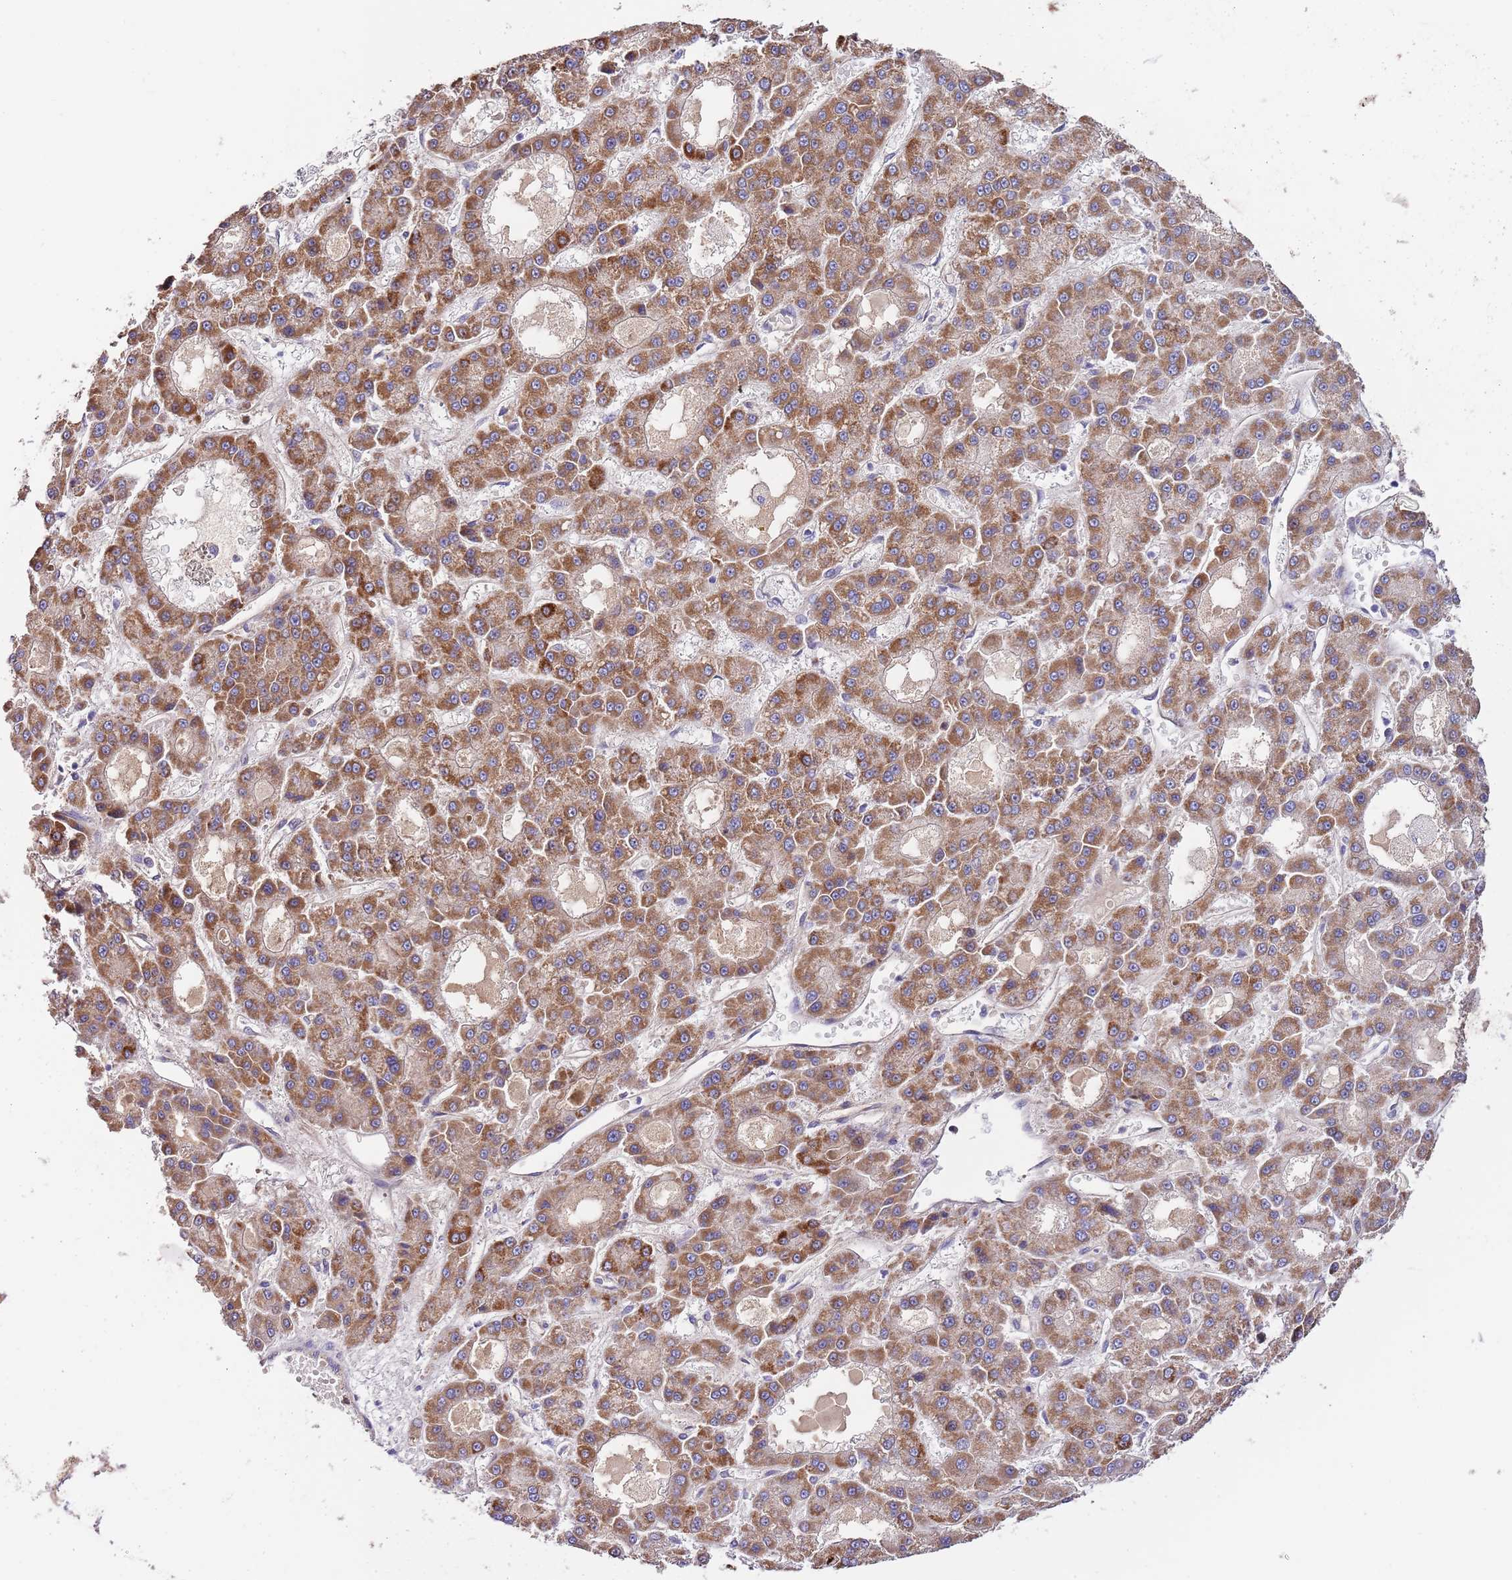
{"staining": {"intensity": "moderate", "quantity": ">75%", "location": "cytoplasmic/membranous"}, "tissue": "liver cancer", "cell_type": "Tumor cells", "image_type": "cancer", "snomed": [{"axis": "morphology", "description": "Carcinoma, Hepatocellular, NOS"}, {"axis": "topography", "description": "Liver"}], "caption": "Immunohistochemical staining of human liver cancer (hepatocellular carcinoma) displays moderate cytoplasmic/membranous protein positivity in about >75% of tumor cells.", "gene": "DOCK6", "patient": {"sex": "male", "age": 70}}